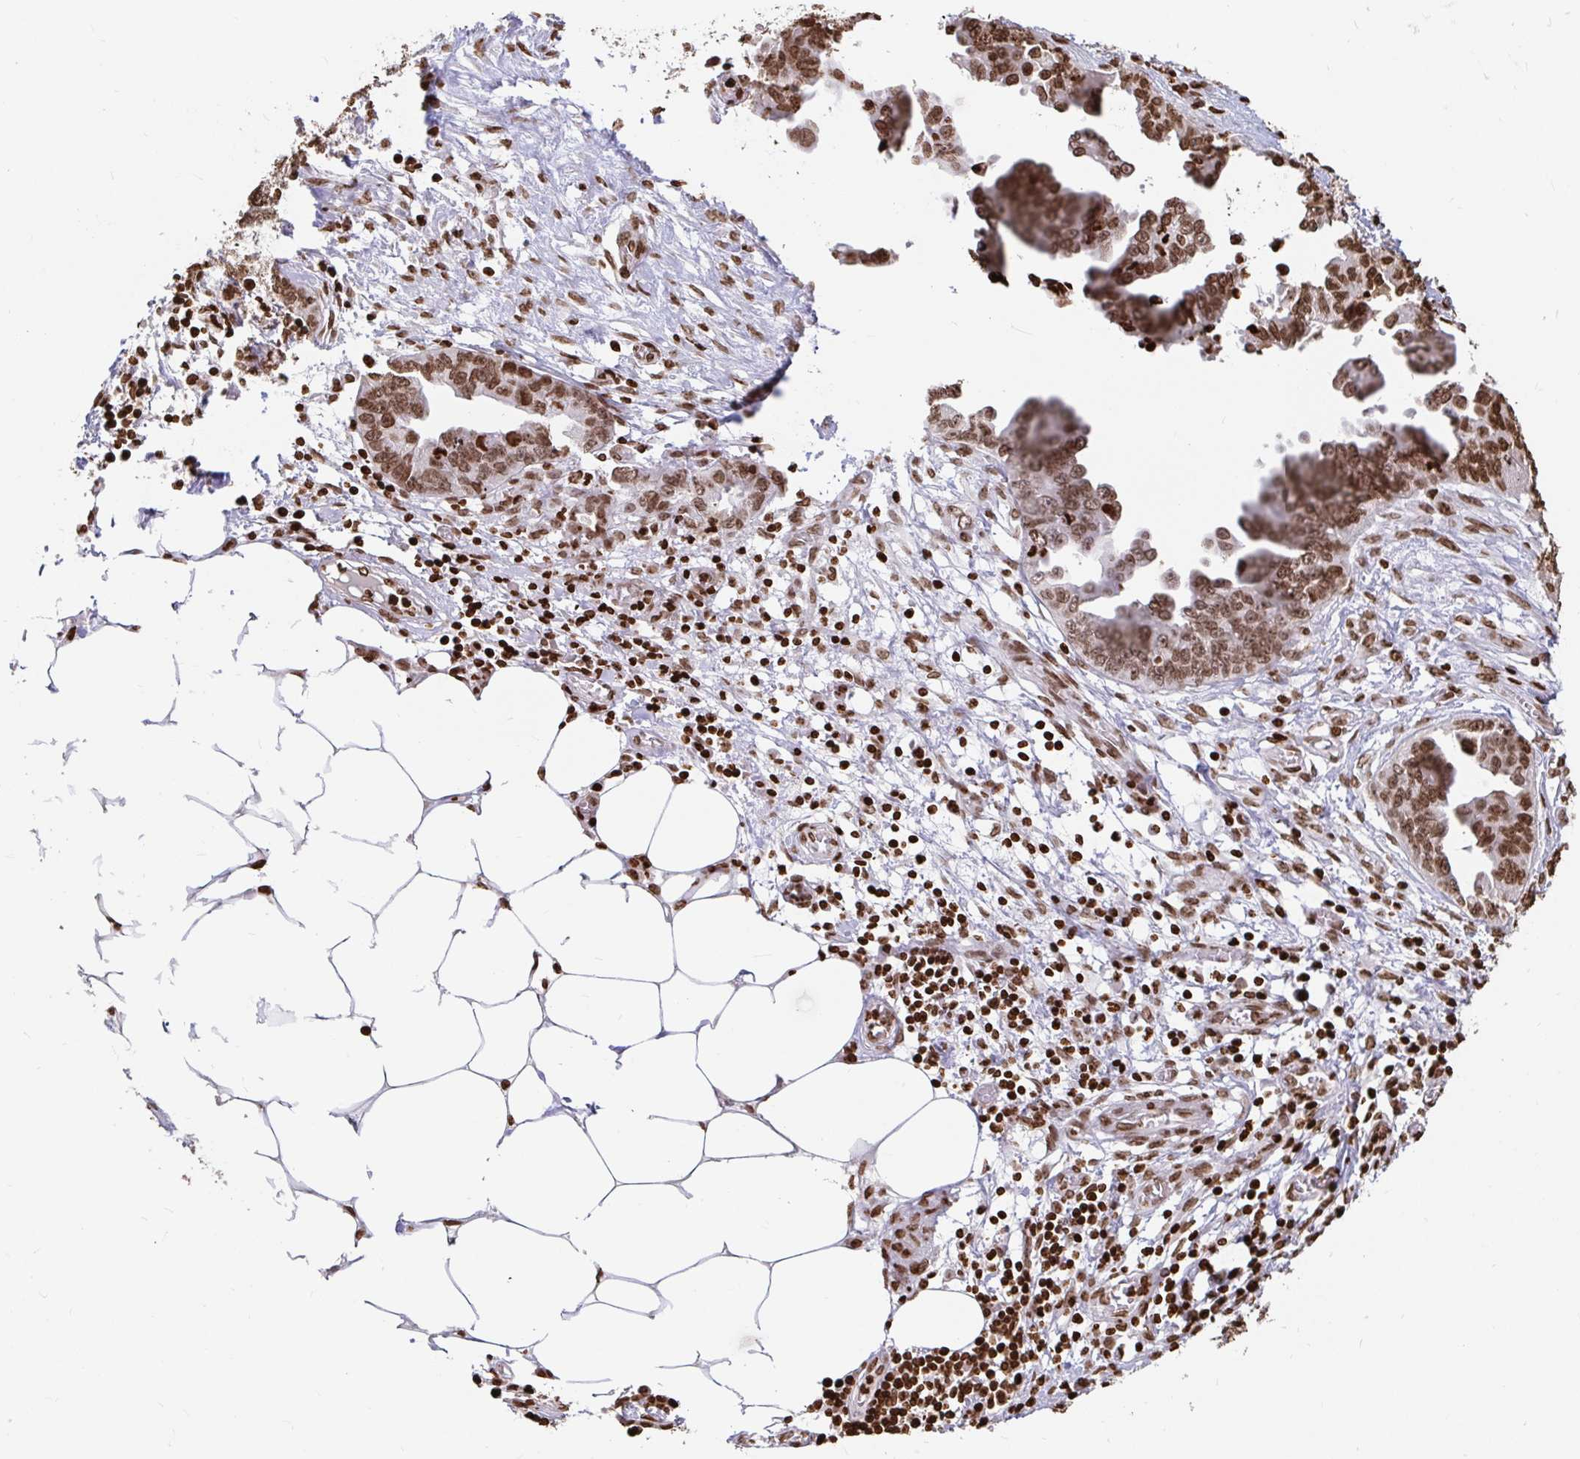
{"staining": {"intensity": "moderate", "quantity": ">75%", "location": "nuclear"}, "tissue": "ovarian cancer", "cell_type": "Tumor cells", "image_type": "cancer", "snomed": [{"axis": "morphology", "description": "Cystadenocarcinoma, serous, NOS"}, {"axis": "topography", "description": "Ovary"}], "caption": "Immunohistochemical staining of human ovarian cancer exhibits medium levels of moderate nuclear expression in about >75% of tumor cells.", "gene": "H2BC5", "patient": {"sex": "female", "age": 75}}